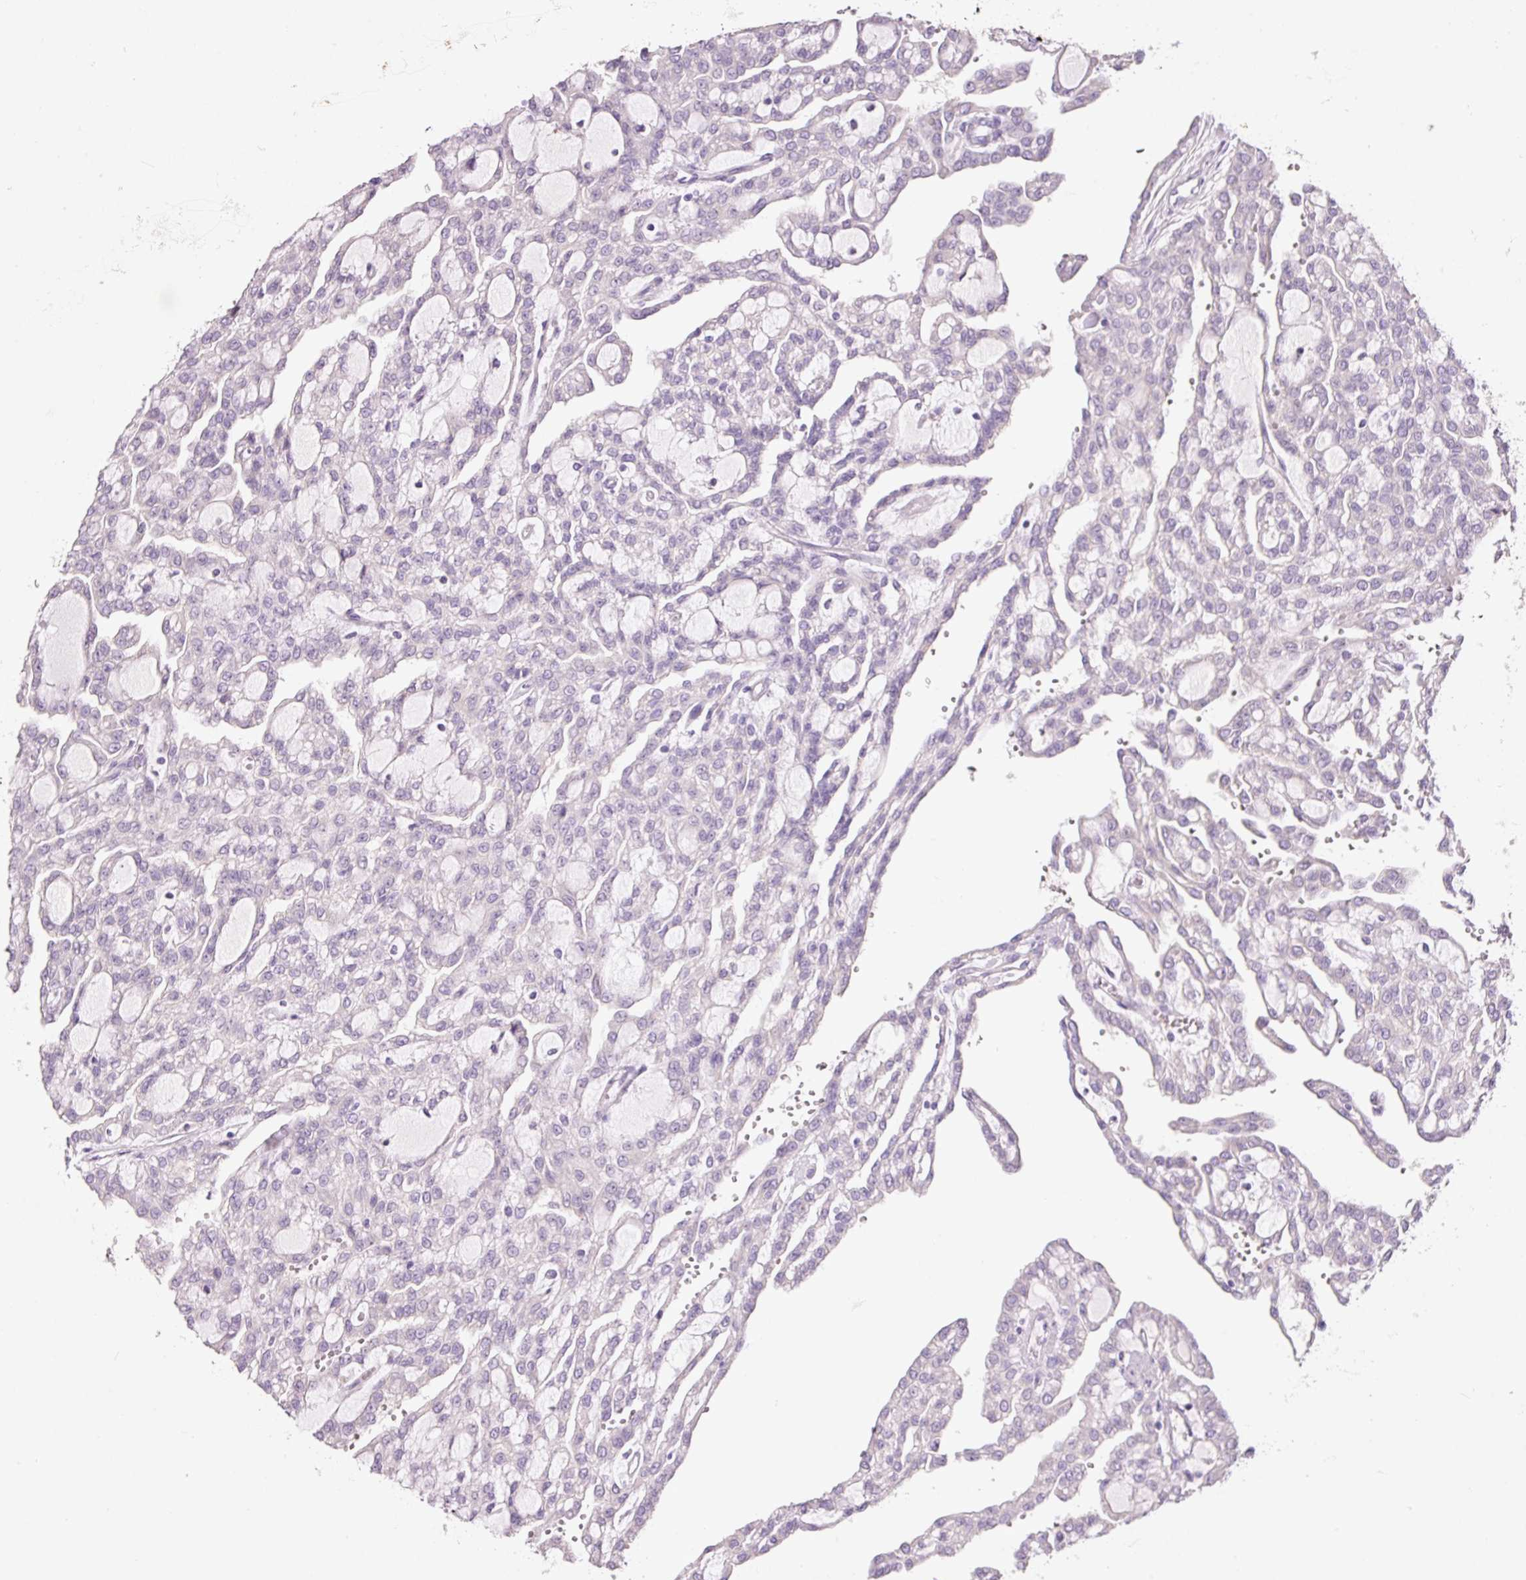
{"staining": {"intensity": "negative", "quantity": "none", "location": "none"}, "tissue": "renal cancer", "cell_type": "Tumor cells", "image_type": "cancer", "snomed": [{"axis": "morphology", "description": "Adenocarcinoma, NOS"}, {"axis": "topography", "description": "Kidney"}], "caption": "Immunohistochemistry image of neoplastic tissue: renal cancer (adenocarcinoma) stained with DAB demonstrates no significant protein positivity in tumor cells. (DAB (3,3'-diaminobenzidine) immunohistochemistry, high magnification).", "gene": "TENT5C", "patient": {"sex": "male", "age": 63}}